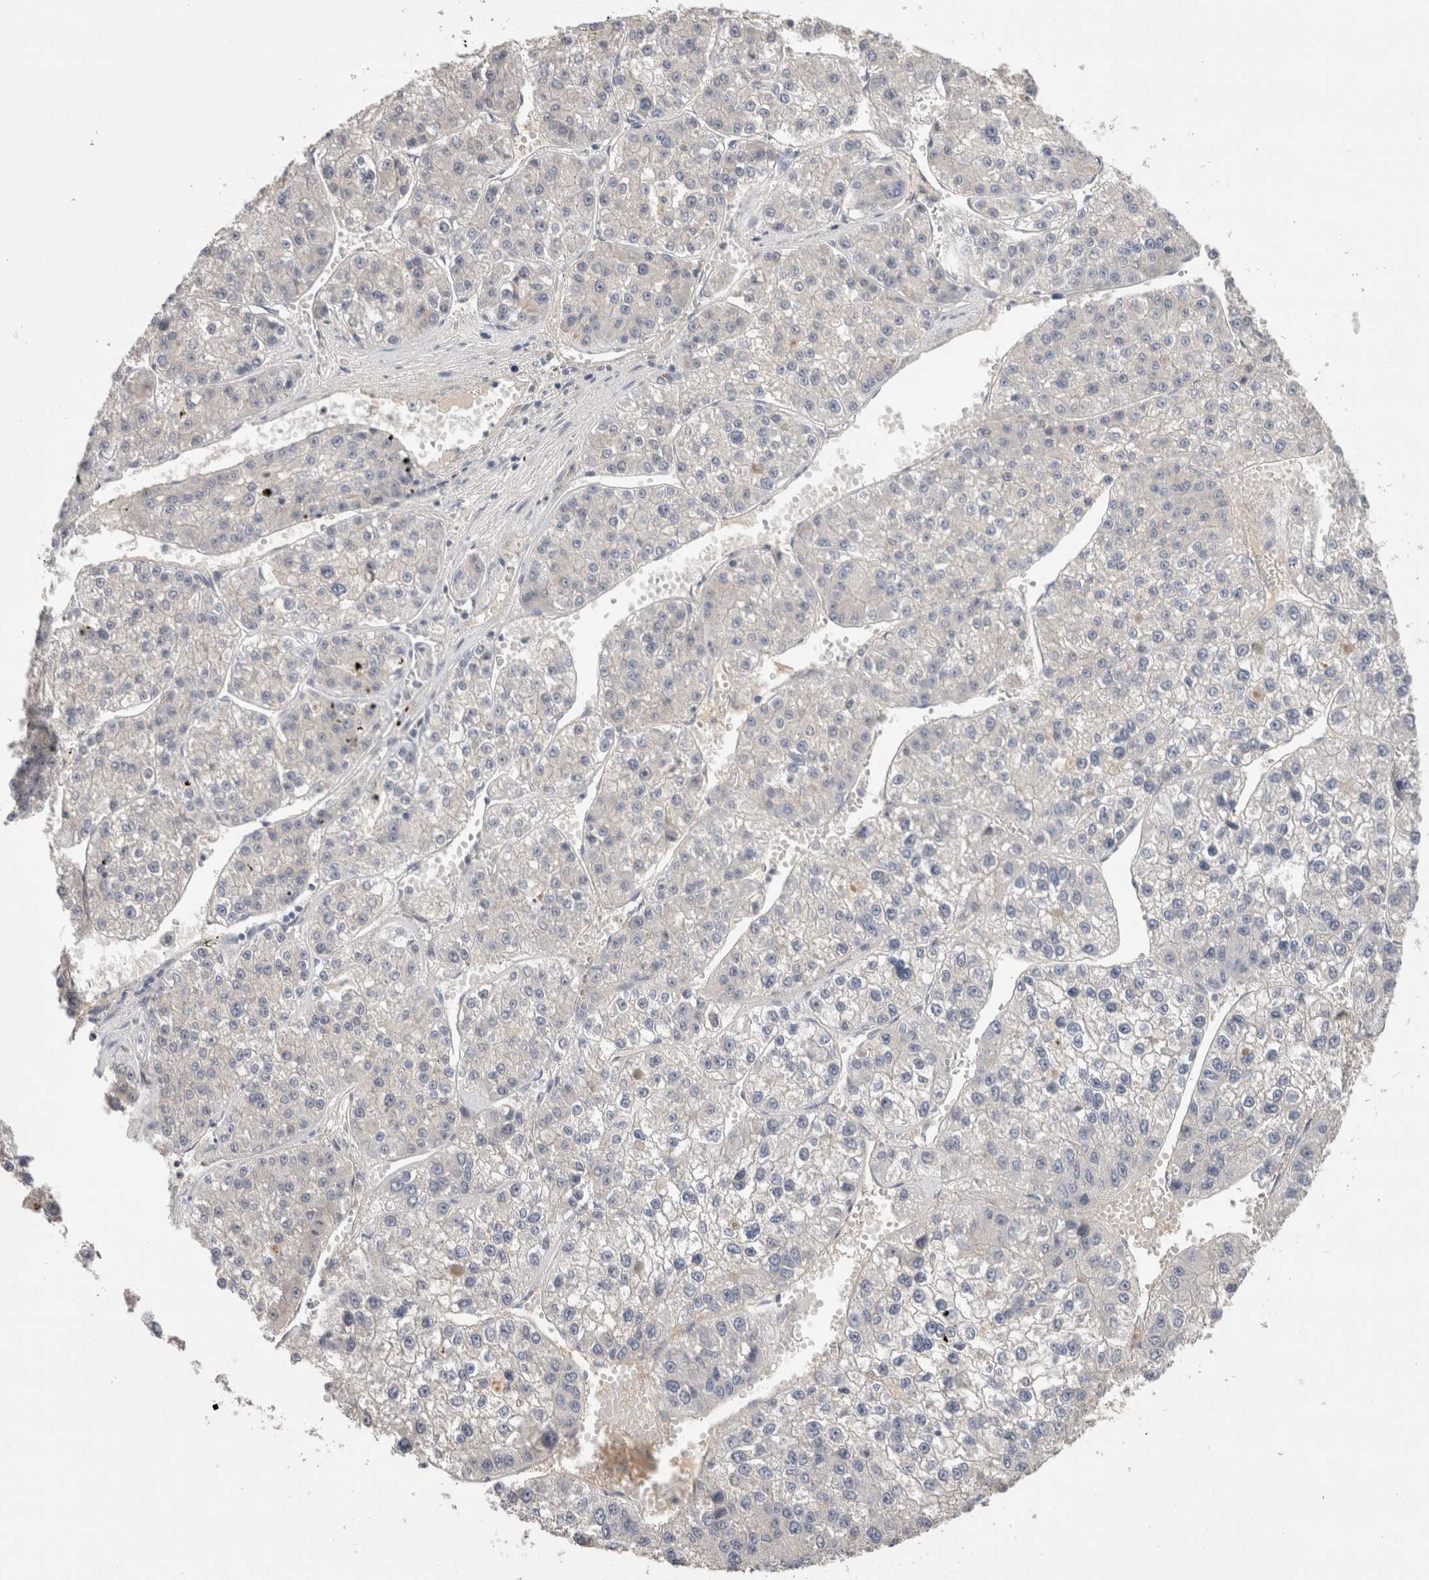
{"staining": {"intensity": "negative", "quantity": "none", "location": "none"}, "tissue": "liver cancer", "cell_type": "Tumor cells", "image_type": "cancer", "snomed": [{"axis": "morphology", "description": "Carcinoma, Hepatocellular, NOS"}, {"axis": "topography", "description": "Liver"}], "caption": "Immunohistochemistry (IHC) micrograph of neoplastic tissue: human hepatocellular carcinoma (liver) stained with DAB (3,3'-diaminobenzidine) exhibits no significant protein expression in tumor cells.", "gene": "PPP3CC", "patient": {"sex": "female", "age": 73}}